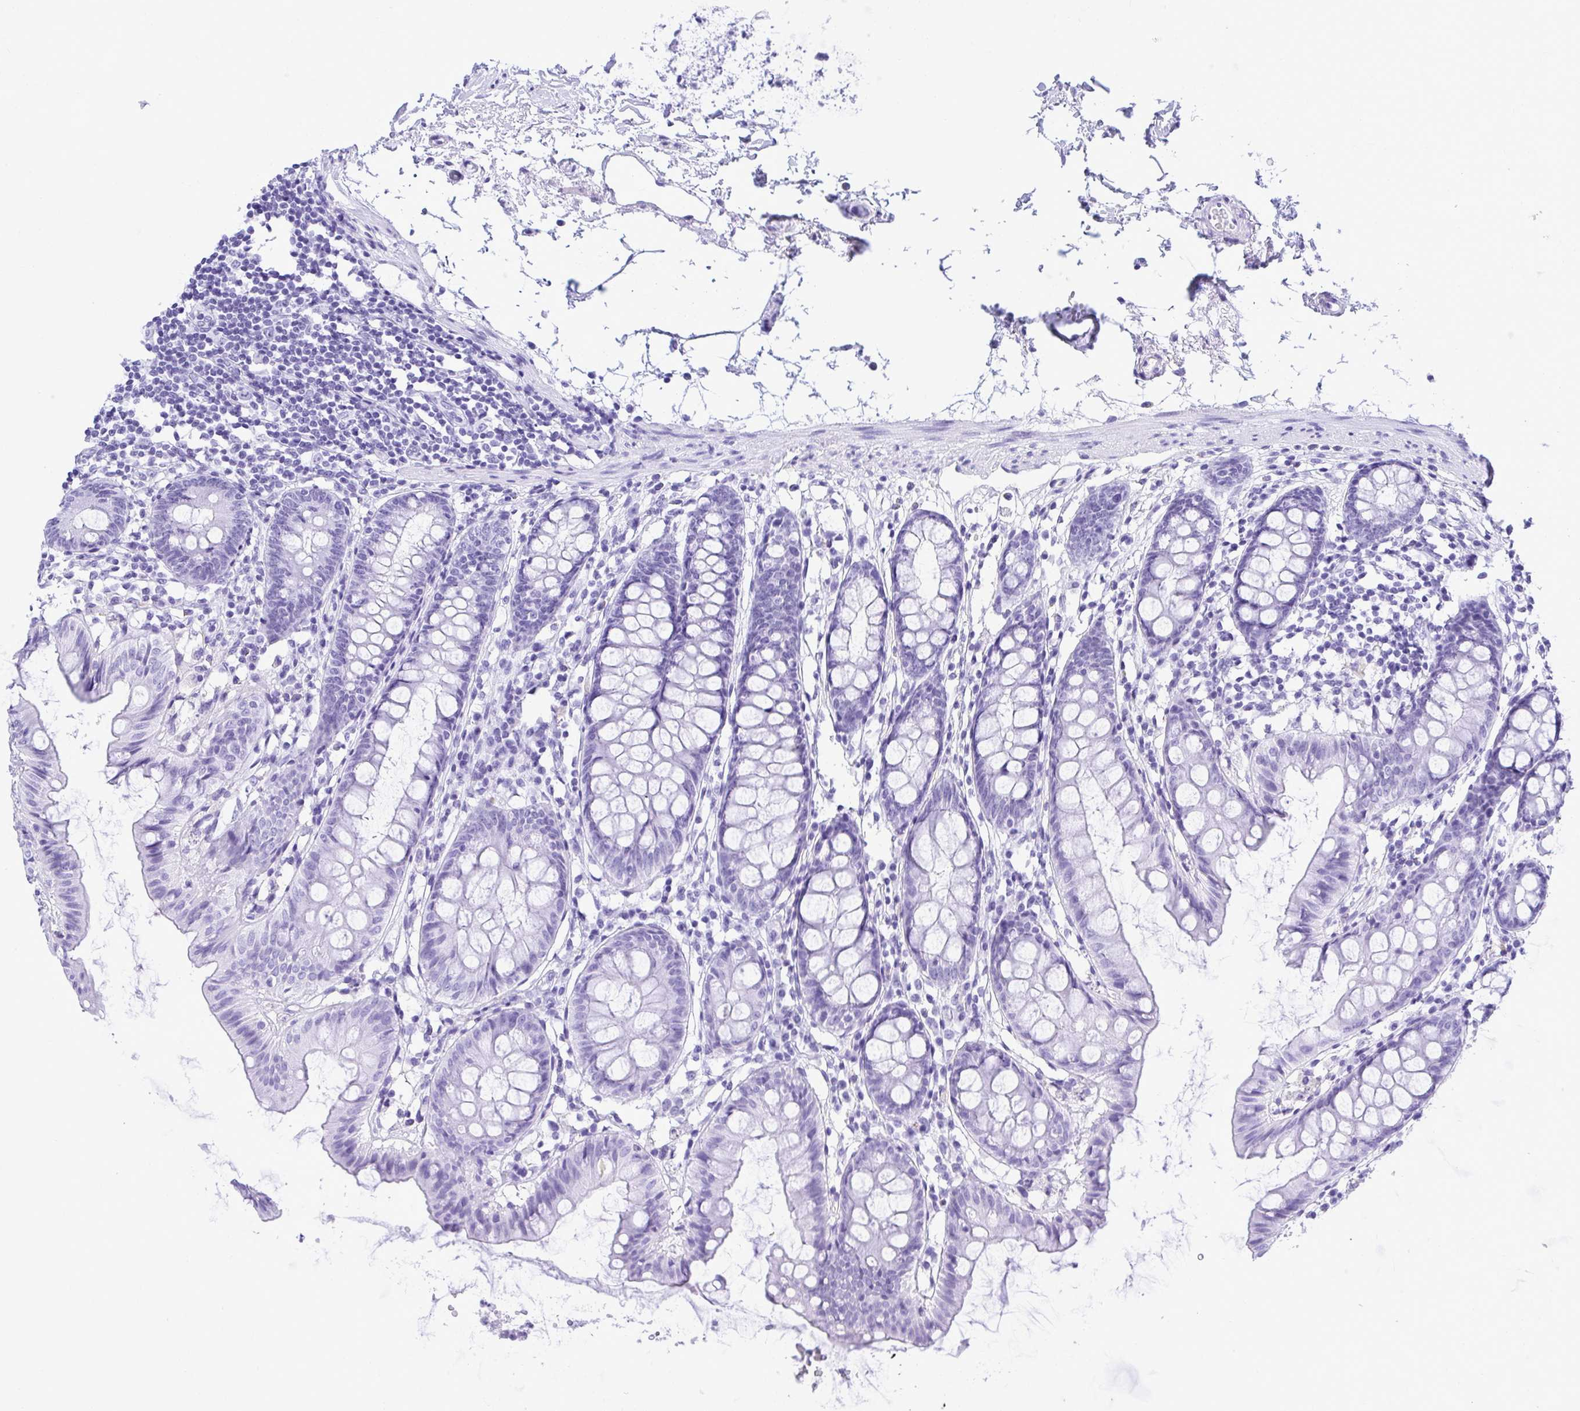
{"staining": {"intensity": "negative", "quantity": "none", "location": "none"}, "tissue": "colon", "cell_type": "Endothelial cells", "image_type": "normal", "snomed": [{"axis": "morphology", "description": "Normal tissue, NOS"}, {"axis": "topography", "description": "Colon"}], "caption": "Immunohistochemistry (IHC) image of unremarkable colon stained for a protein (brown), which reveals no expression in endothelial cells.", "gene": "THOP1", "patient": {"sex": "female", "age": 84}}